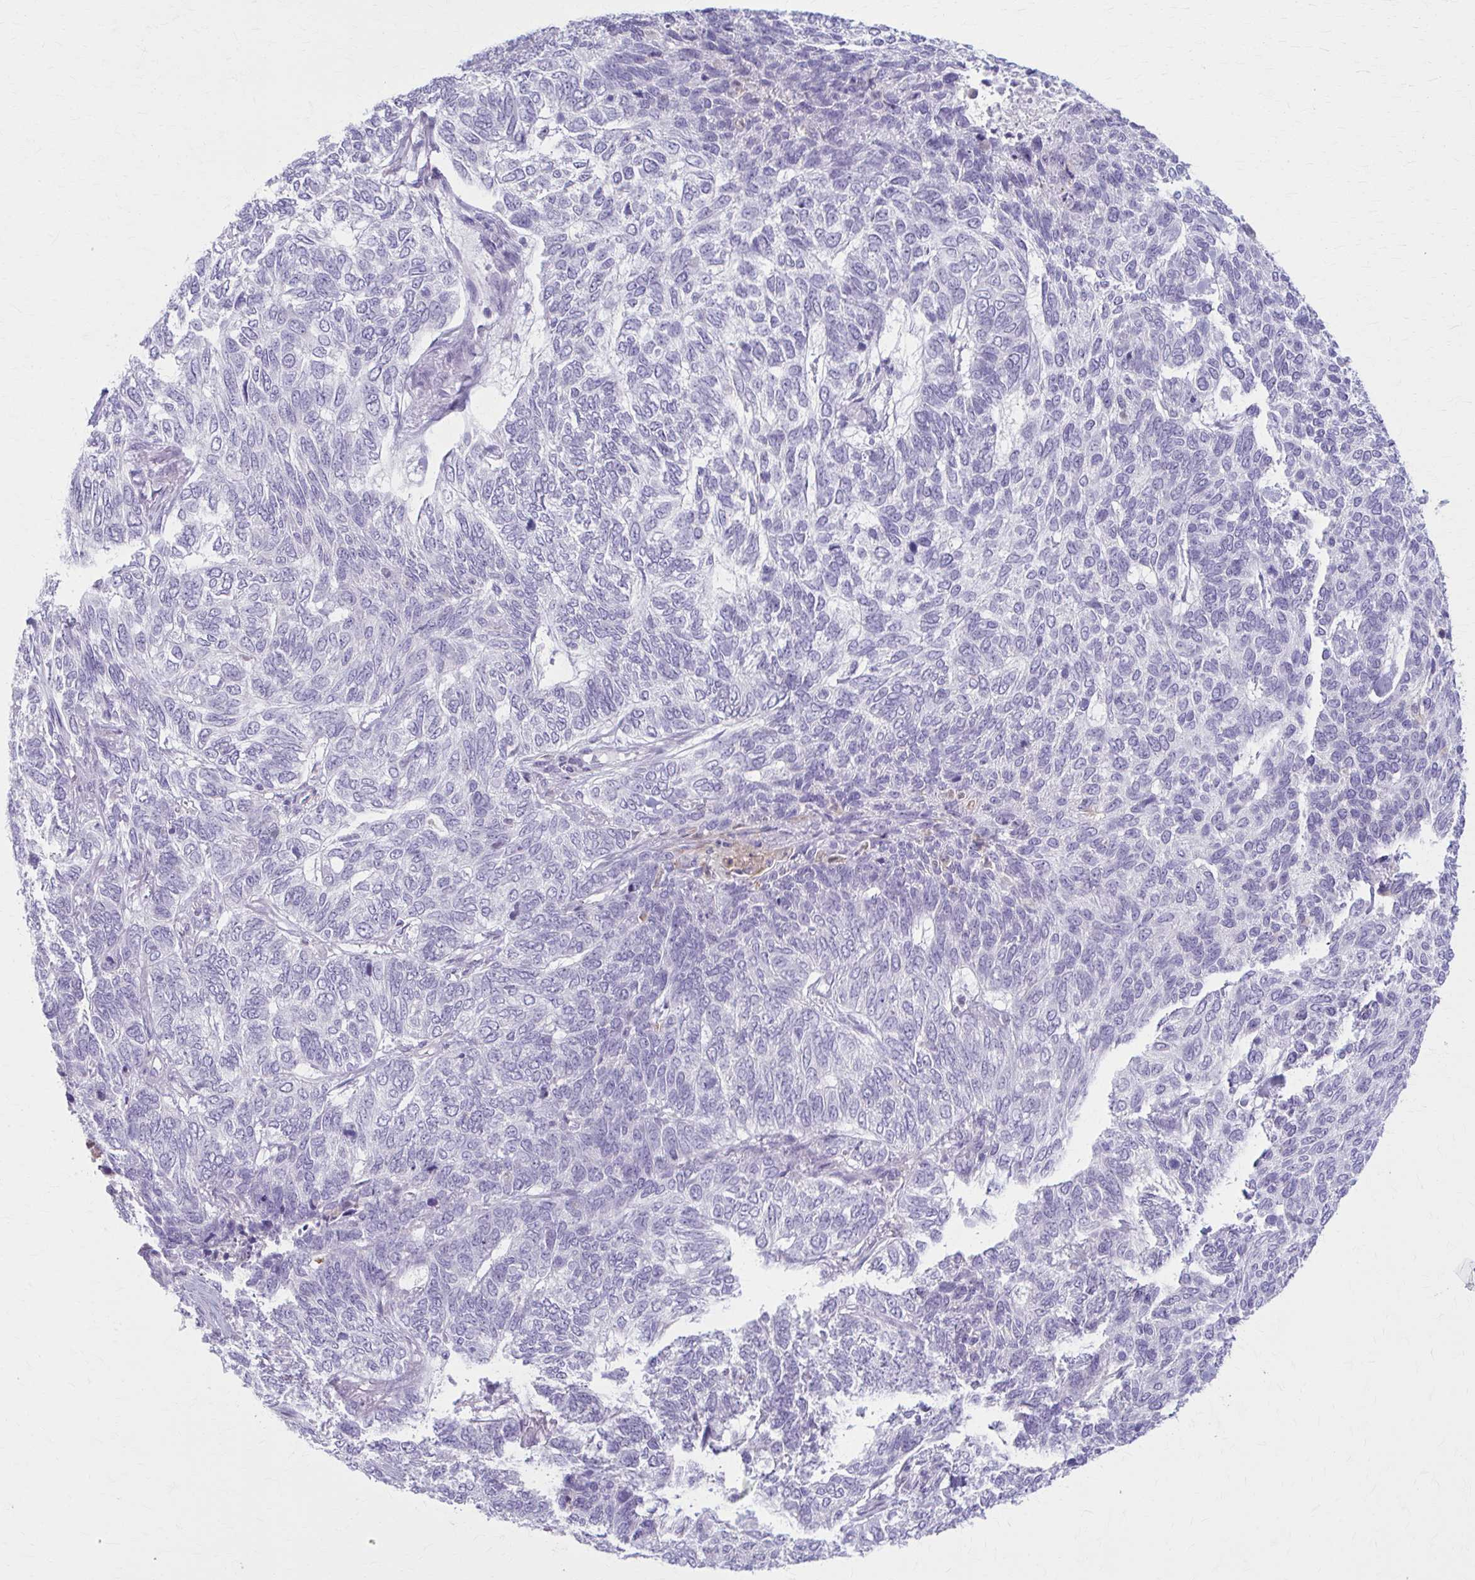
{"staining": {"intensity": "negative", "quantity": "none", "location": "none"}, "tissue": "skin cancer", "cell_type": "Tumor cells", "image_type": "cancer", "snomed": [{"axis": "morphology", "description": "Basal cell carcinoma"}, {"axis": "topography", "description": "Skin"}], "caption": "Photomicrograph shows no protein positivity in tumor cells of skin basal cell carcinoma tissue.", "gene": "LDLRAP1", "patient": {"sex": "female", "age": 65}}